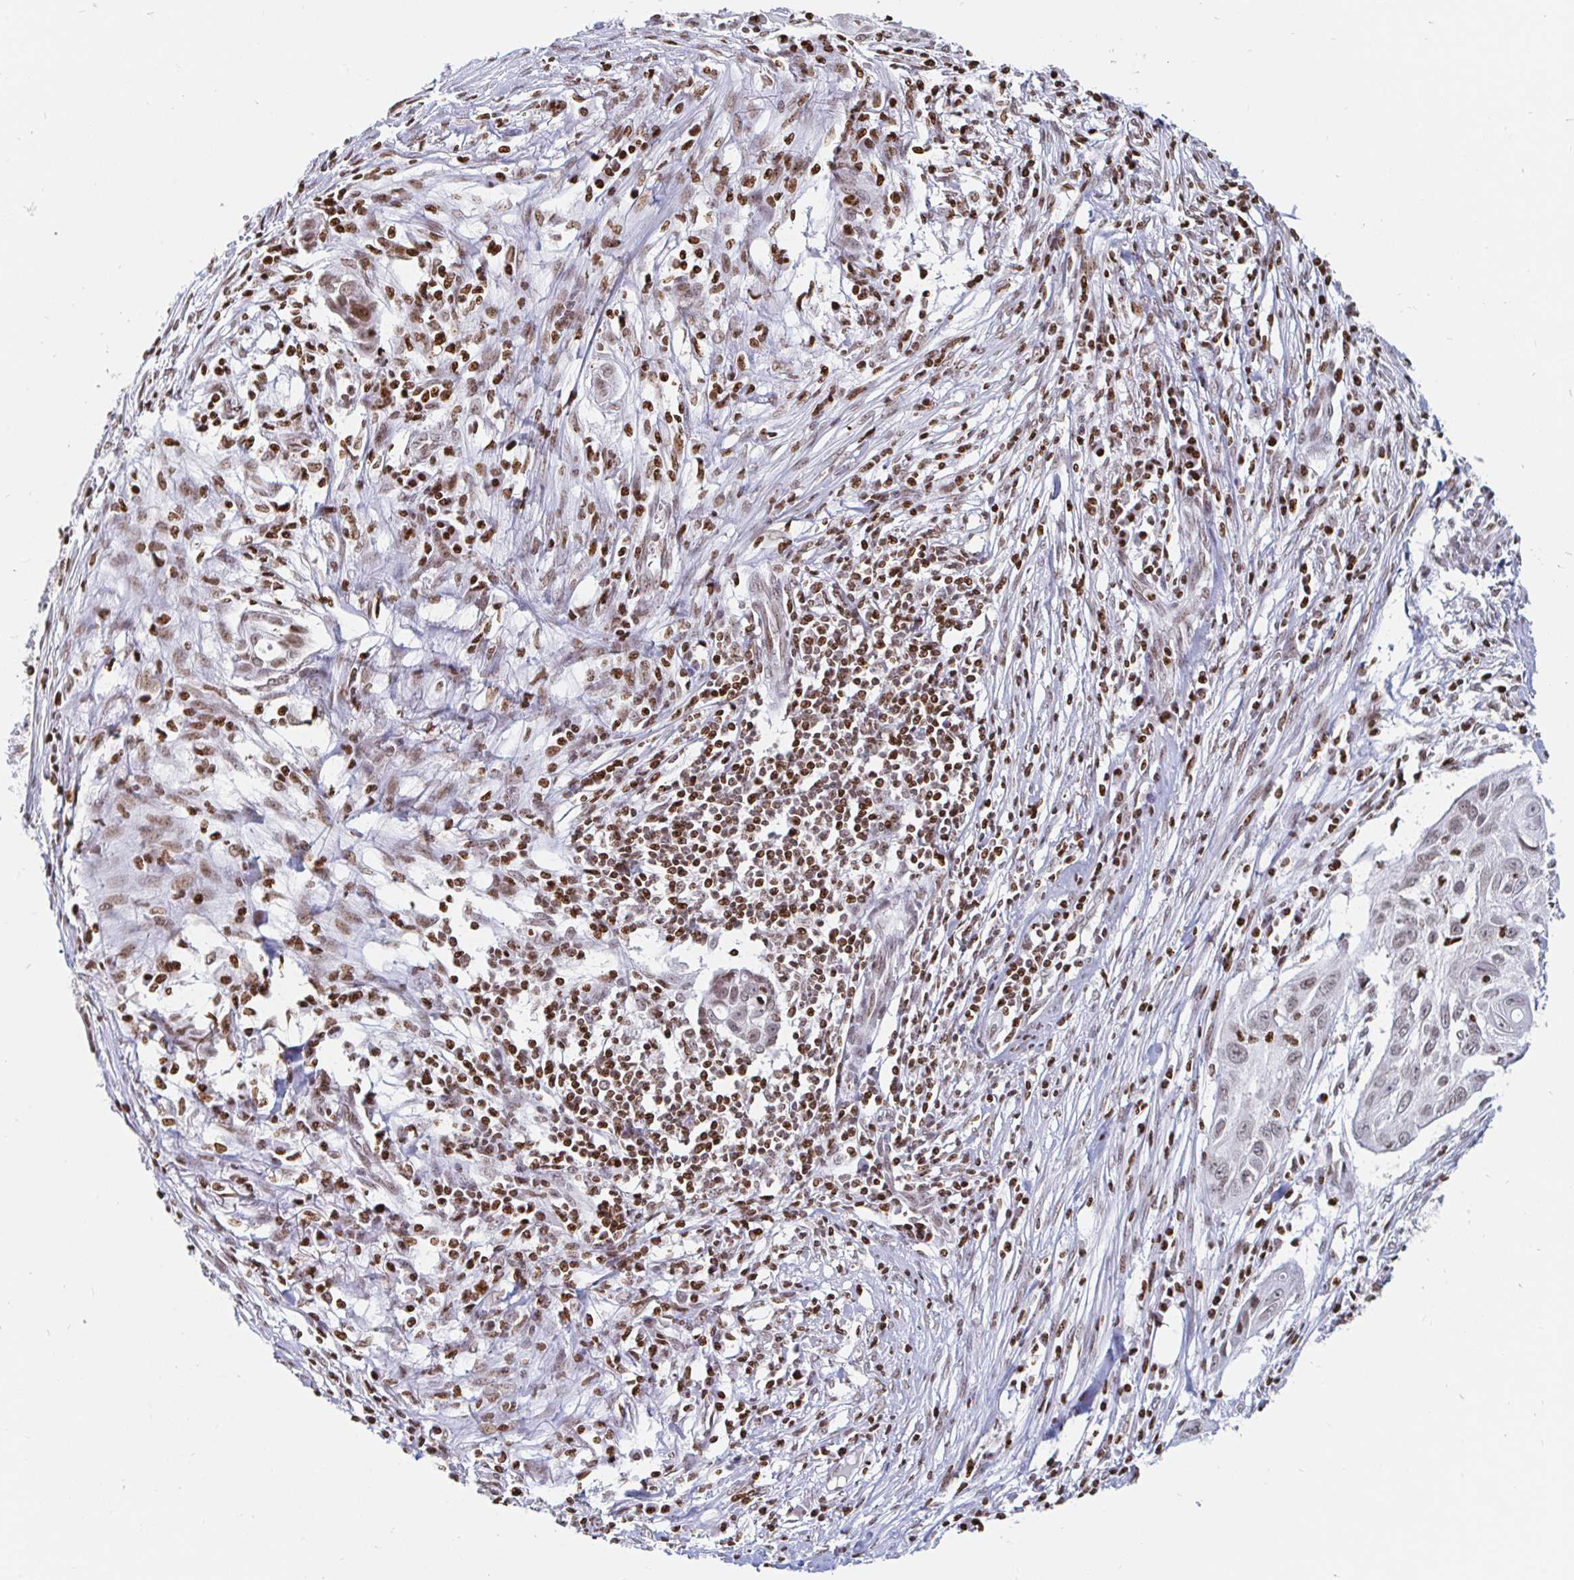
{"staining": {"intensity": "weak", "quantity": "25%-75%", "location": "nuclear"}, "tissue": "skin cancer", "cell_type": "Tumor cells", "image_type": "cancer", "snomed": [{"axis": "morphology", "description": "Squamous cell carcinoma, NOS"}, {"axis": "topography", "description": "Skin"}, {"axis": "topography", "description": "Vulva"}], "caption": "Immunohistochemical staining of human skin cancer (squamous cell carcinoma) shows low levels of weak nuclear protein positivity in approximately 25%-75% of tumor cells. (DAB (3,3'-diaminobenzidine) IHC, brown staining for protein, blue staining for nuclei).", "gene": "HOXC10", "patient": {"sex": "female", "age": 83}}